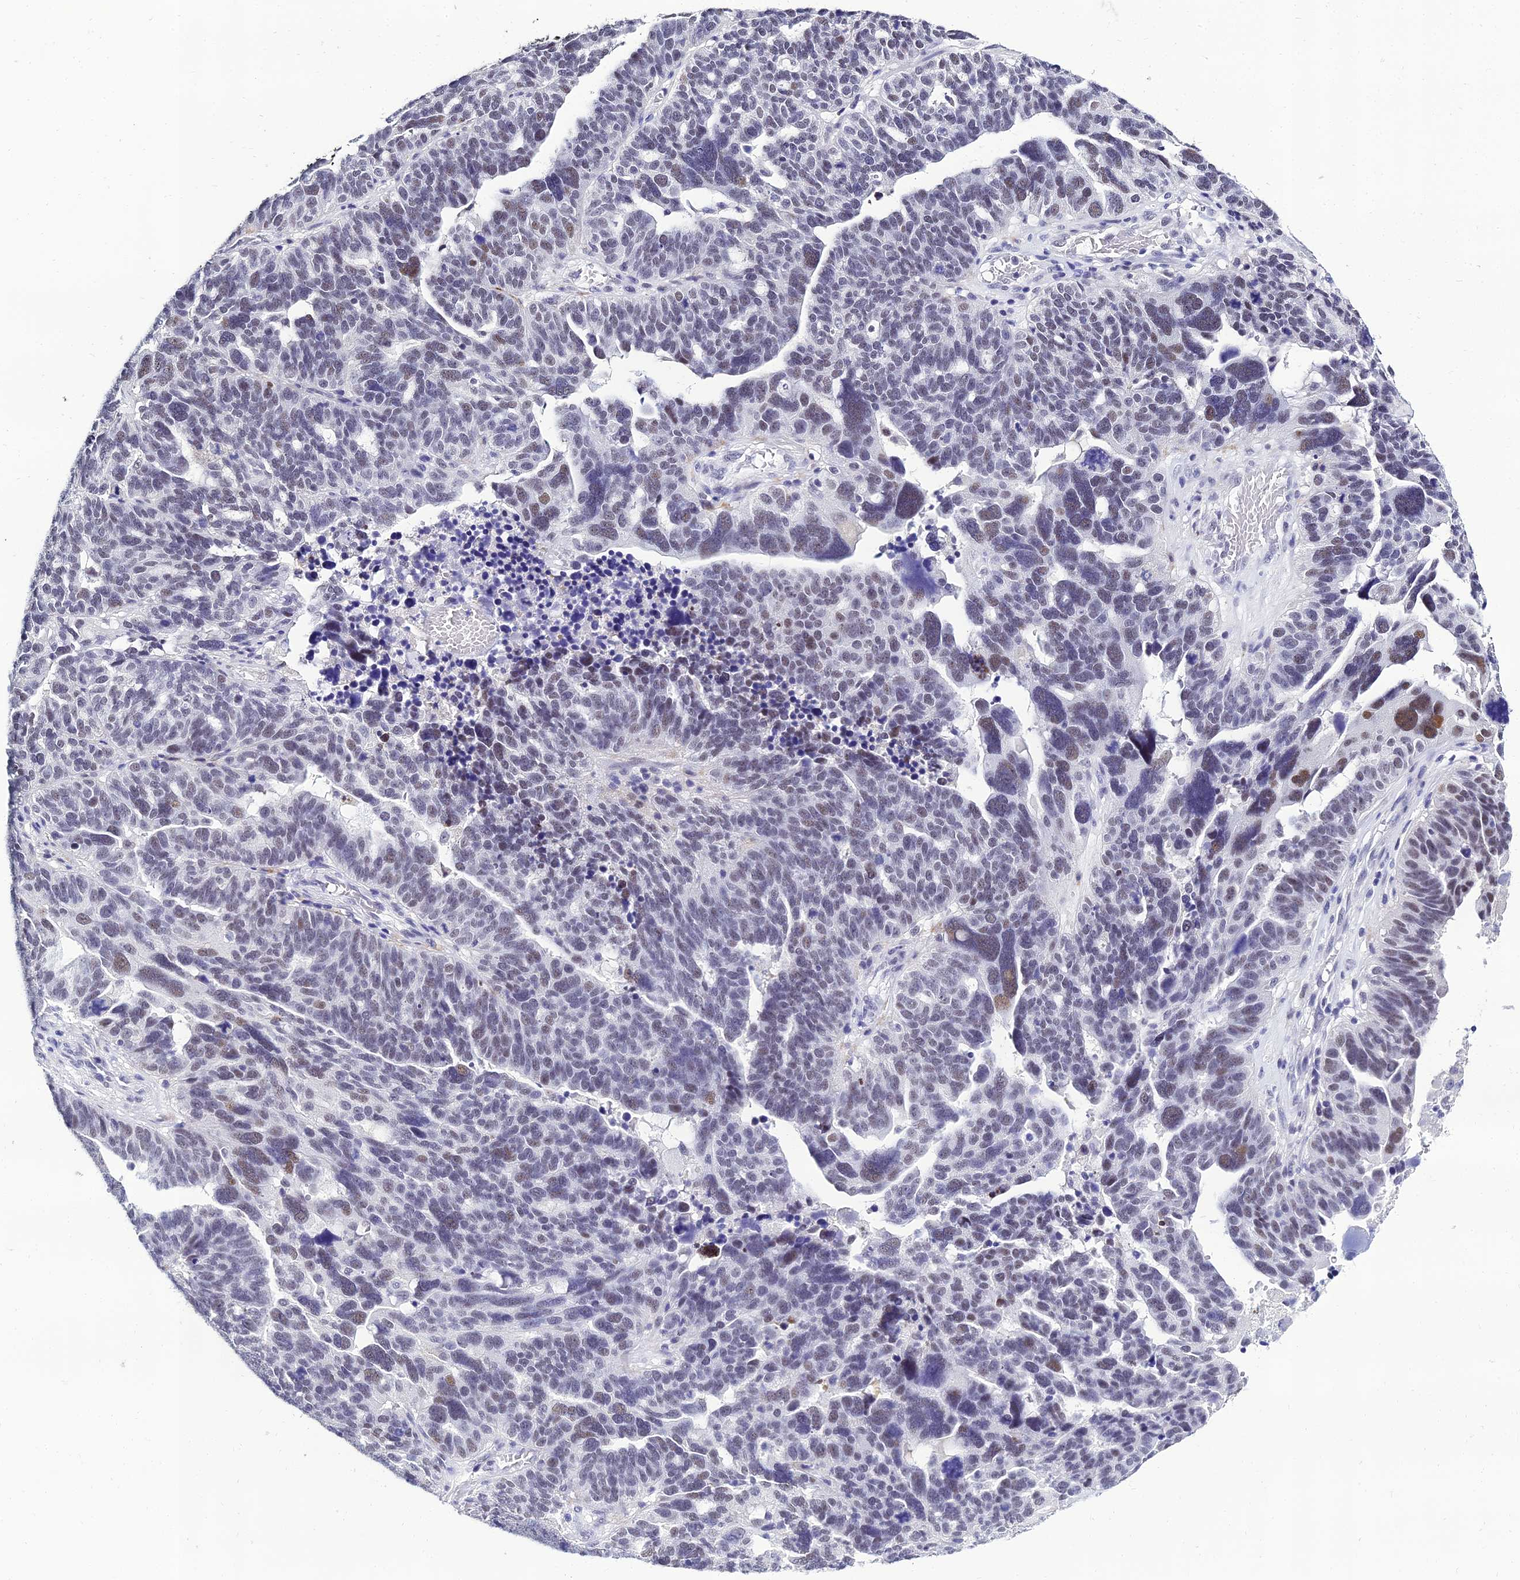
{"staining": {"intensity": "weak", "quantity": "<25%", "location": "nuclear"}, "tissue": "ovarian cancer", "cell_type": "Tumor cells", "image_type": "cancer", "snomed": [{"axis": "morphology", "description": "Cystadenocarcinoma, serous, NOS"}, {"axis": "topography", "description": "Ovary"}], "caption": "Immunohistochemistry photomicrograph of neoplastic tissue: human ovarian cancer stained with DAB (3,3'-diaminobenzidine) reveals no significant protein expression in tumor cells.", "gene": "PPP4R2", "patient": {"sex": "female", "age": 59}}